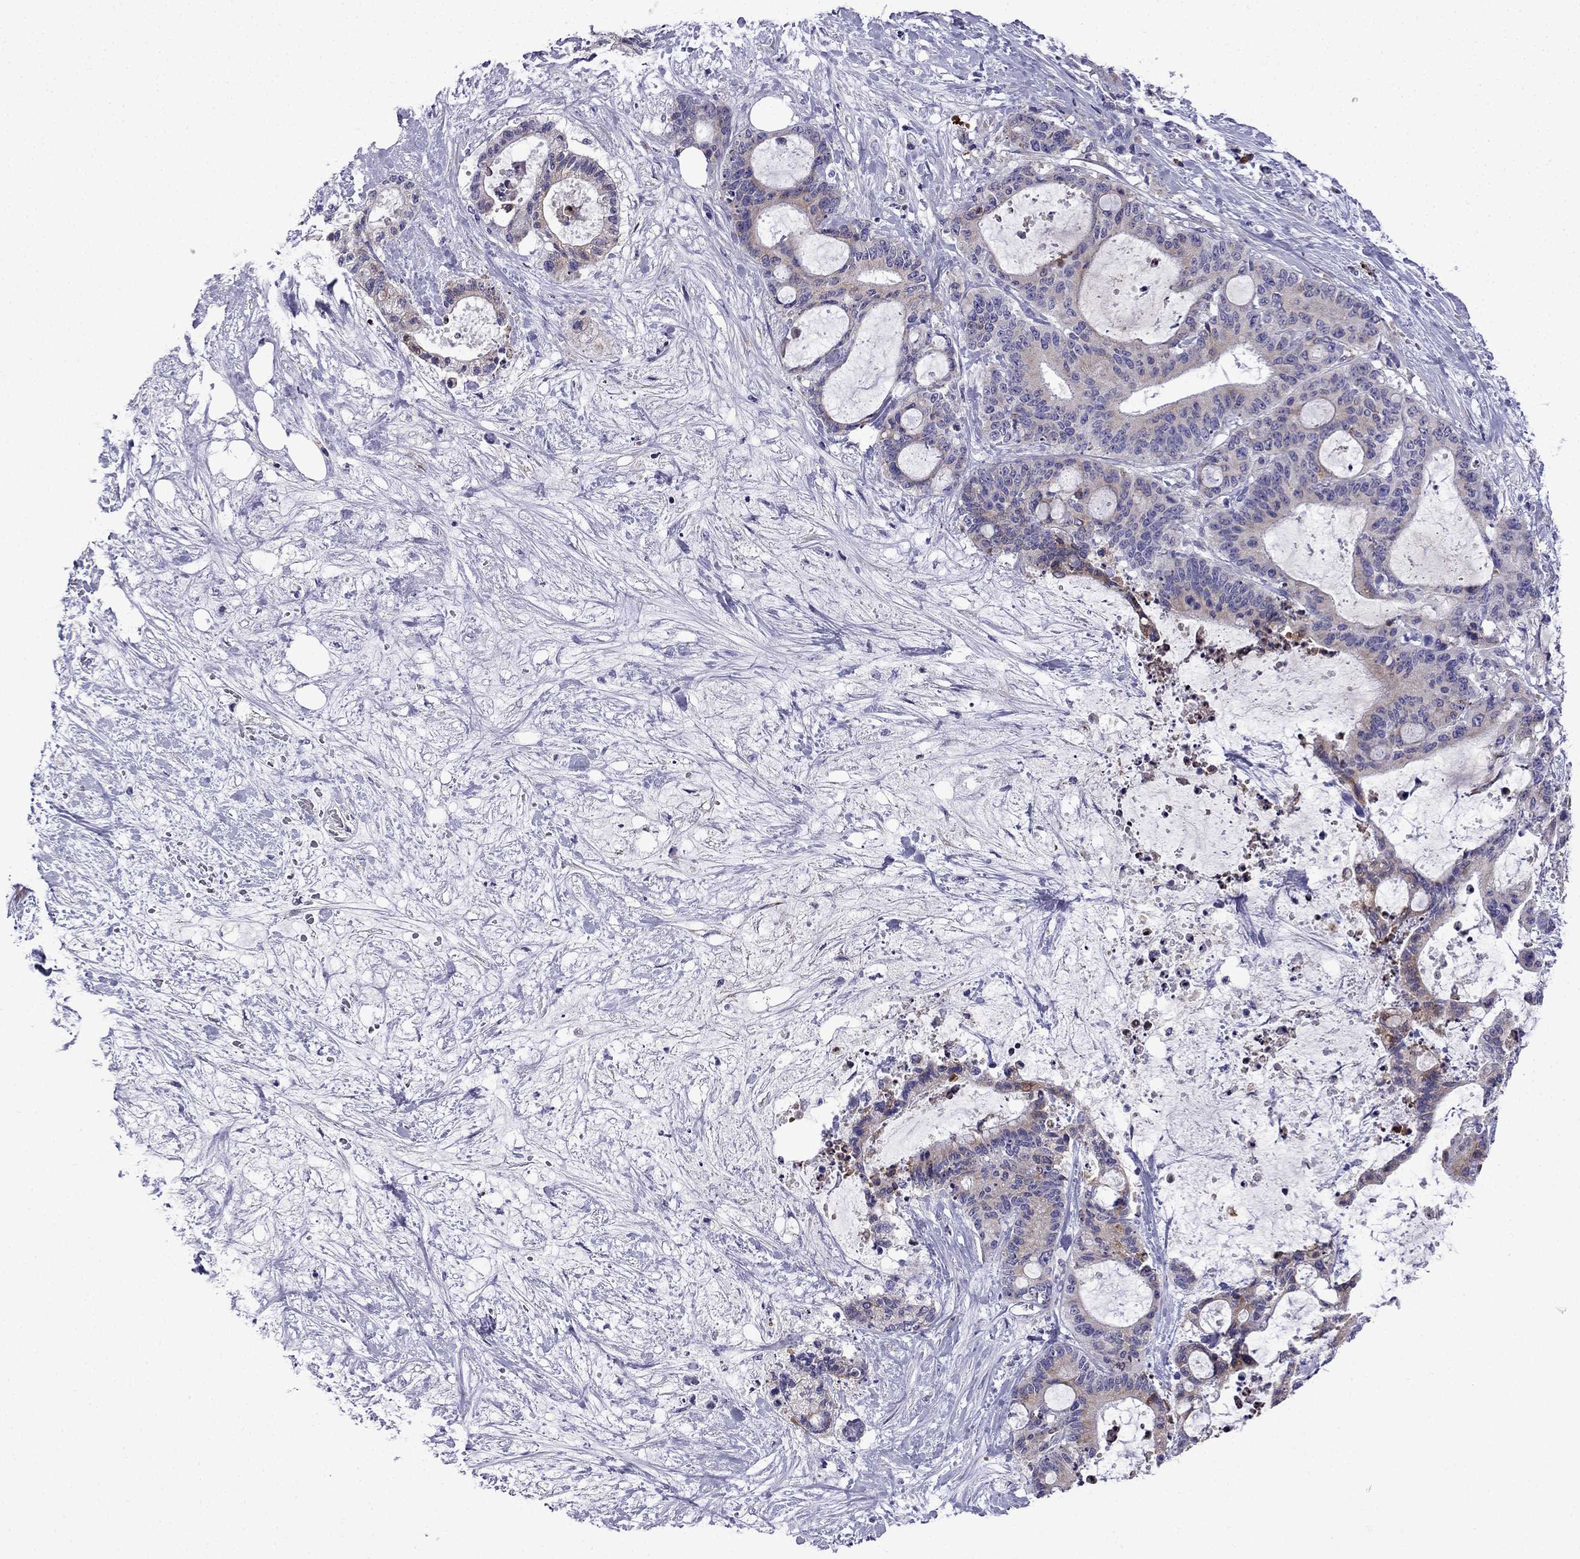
{"staining": {"intensity": "weak", "quantity": "25%-75%", "location": "cytoplasmic/membranous"}, "tissue": "liver cancer", "cell_type": "Tumor cells", "image_type": "cancer", "snomed": [{"axis": "morphology", "description": "Cholangiocarcinoma"}, {"axis": "topography", "description": "Liver"}], "caption": "This image shows cholangiocarcinoma (liver) stained with immunohistochemistry (IHC) to label a protein in brown. The cytoplasmic/membranous of tumor cells show weak positivity for the protein. Nuclei are counter-stained blue.", "gene": "TSSK4", "patient": {"sex": "female", "age": 73}}